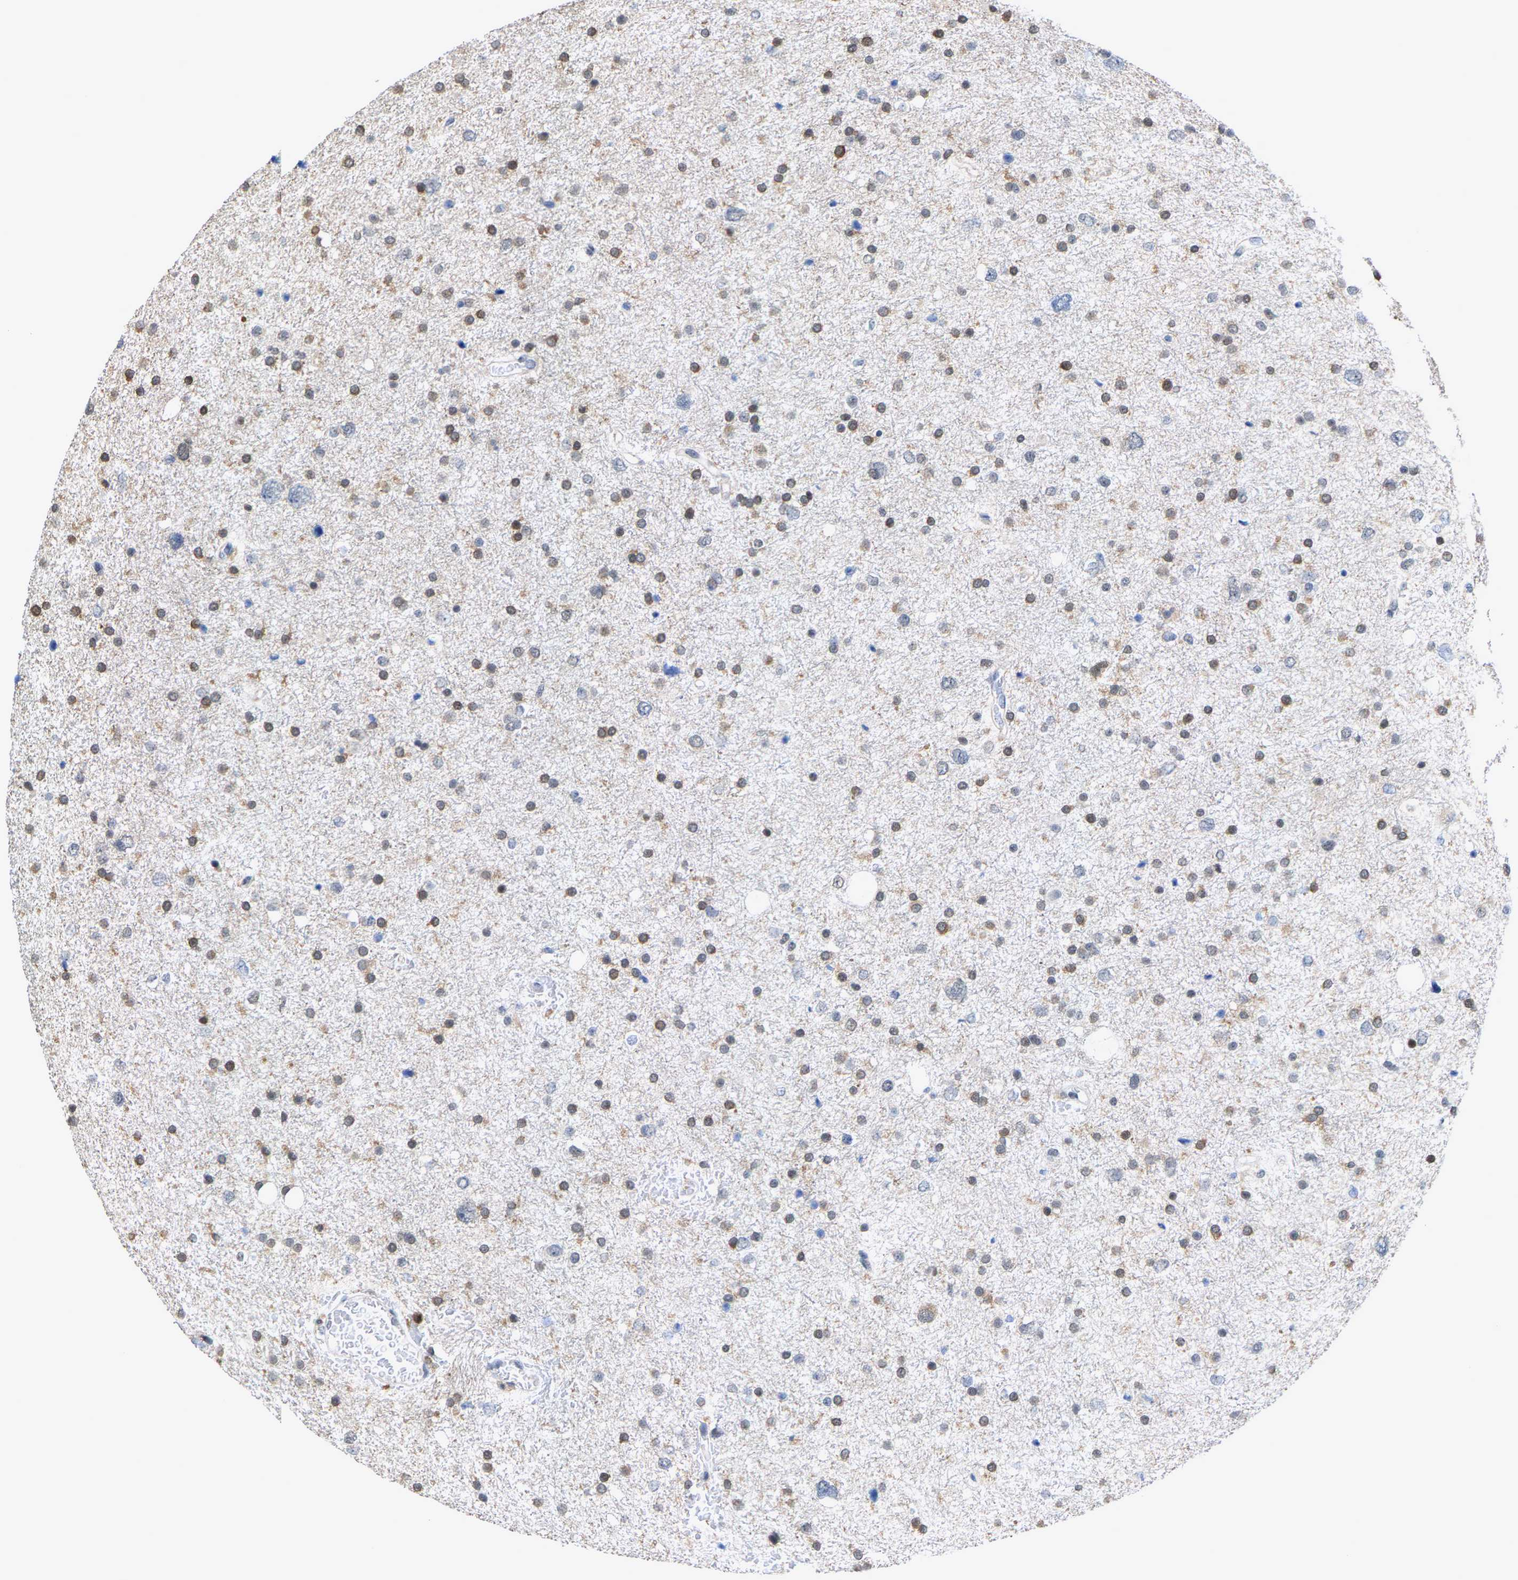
{"staining": {"intensity": "moderate", "quantity": "25%-75%", "location": "cytoplasmic/membranous,nuclear"}, "tissue": "glioma", "cell_type": "Tumor cells", "image_type": "cancer", "snomed": [{"axis": "morphology", "description": "Glioma, malignant, Low grade"}, {"axis": "topography", "description": "Brain"}], "caption": "Moderate cytoplasmic/membranous and nuclear expression for a protein is appreciated in about 25%-75% of tumor cells of glioma using immunohistochemistry (IHC).", "gene": "FGD3", "patient": {"sex": "female", "age": 37}}